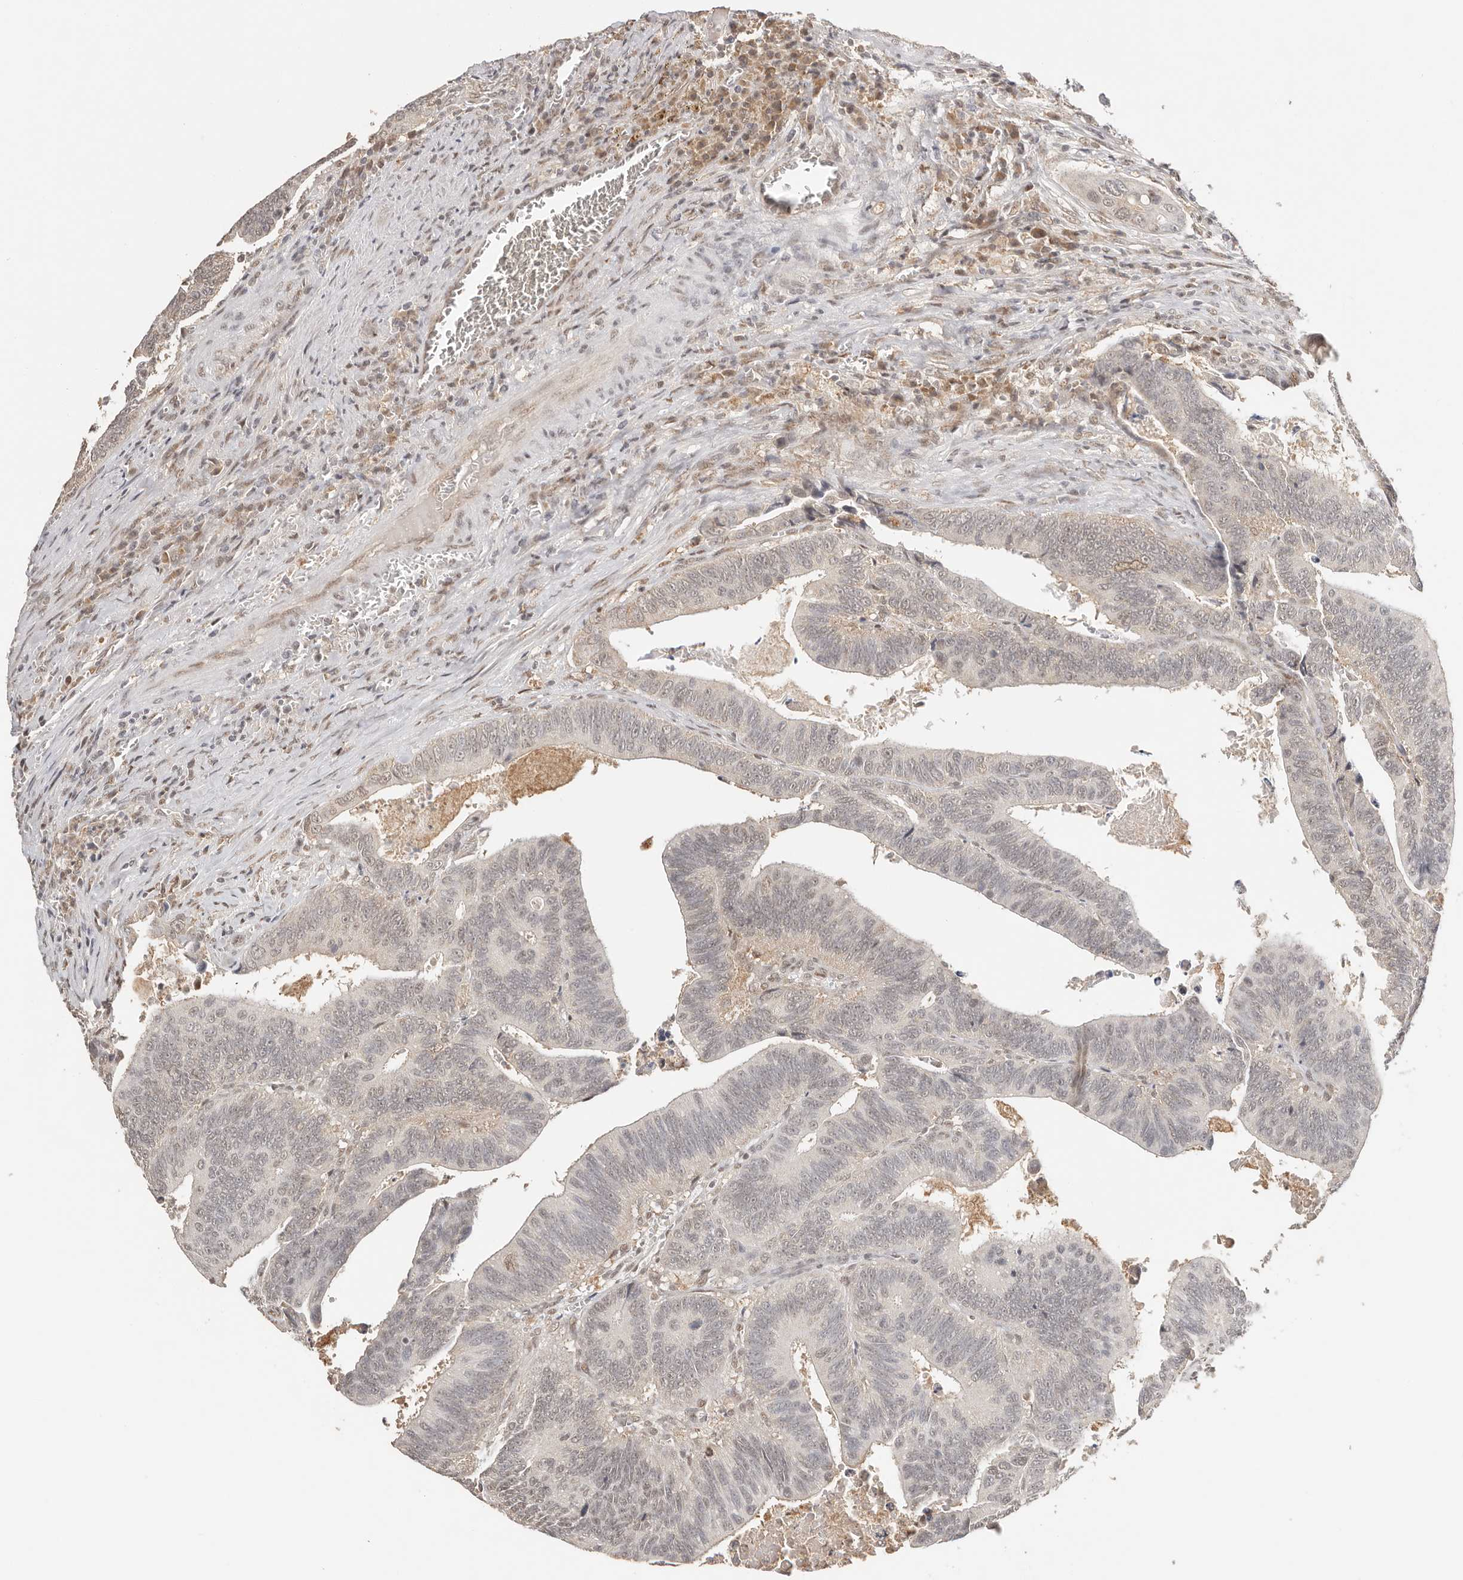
{"staining": {"intensity": "weak", "quantity": "<25%", "location": "cytoplasmic/membranous"}, "tissue": "colorectal cancer", "cell_type": "Tumor cells", "image_type": "cancer", "snomed": [{"axis": "morphology", "description": "Inflammation, NOS"}, {"axis": "morphology", "description": "Adenocarcinoma, NOS"}, {"axis": "topography", "description": "Colon"}], "caption": "This is an immunohistochemistry (IHC) micrograph of human colorectal cancer. There is no positivity in tumor cells.", "gene": "SEC14L1", "patient": {"sex": "male", "age": 72}}